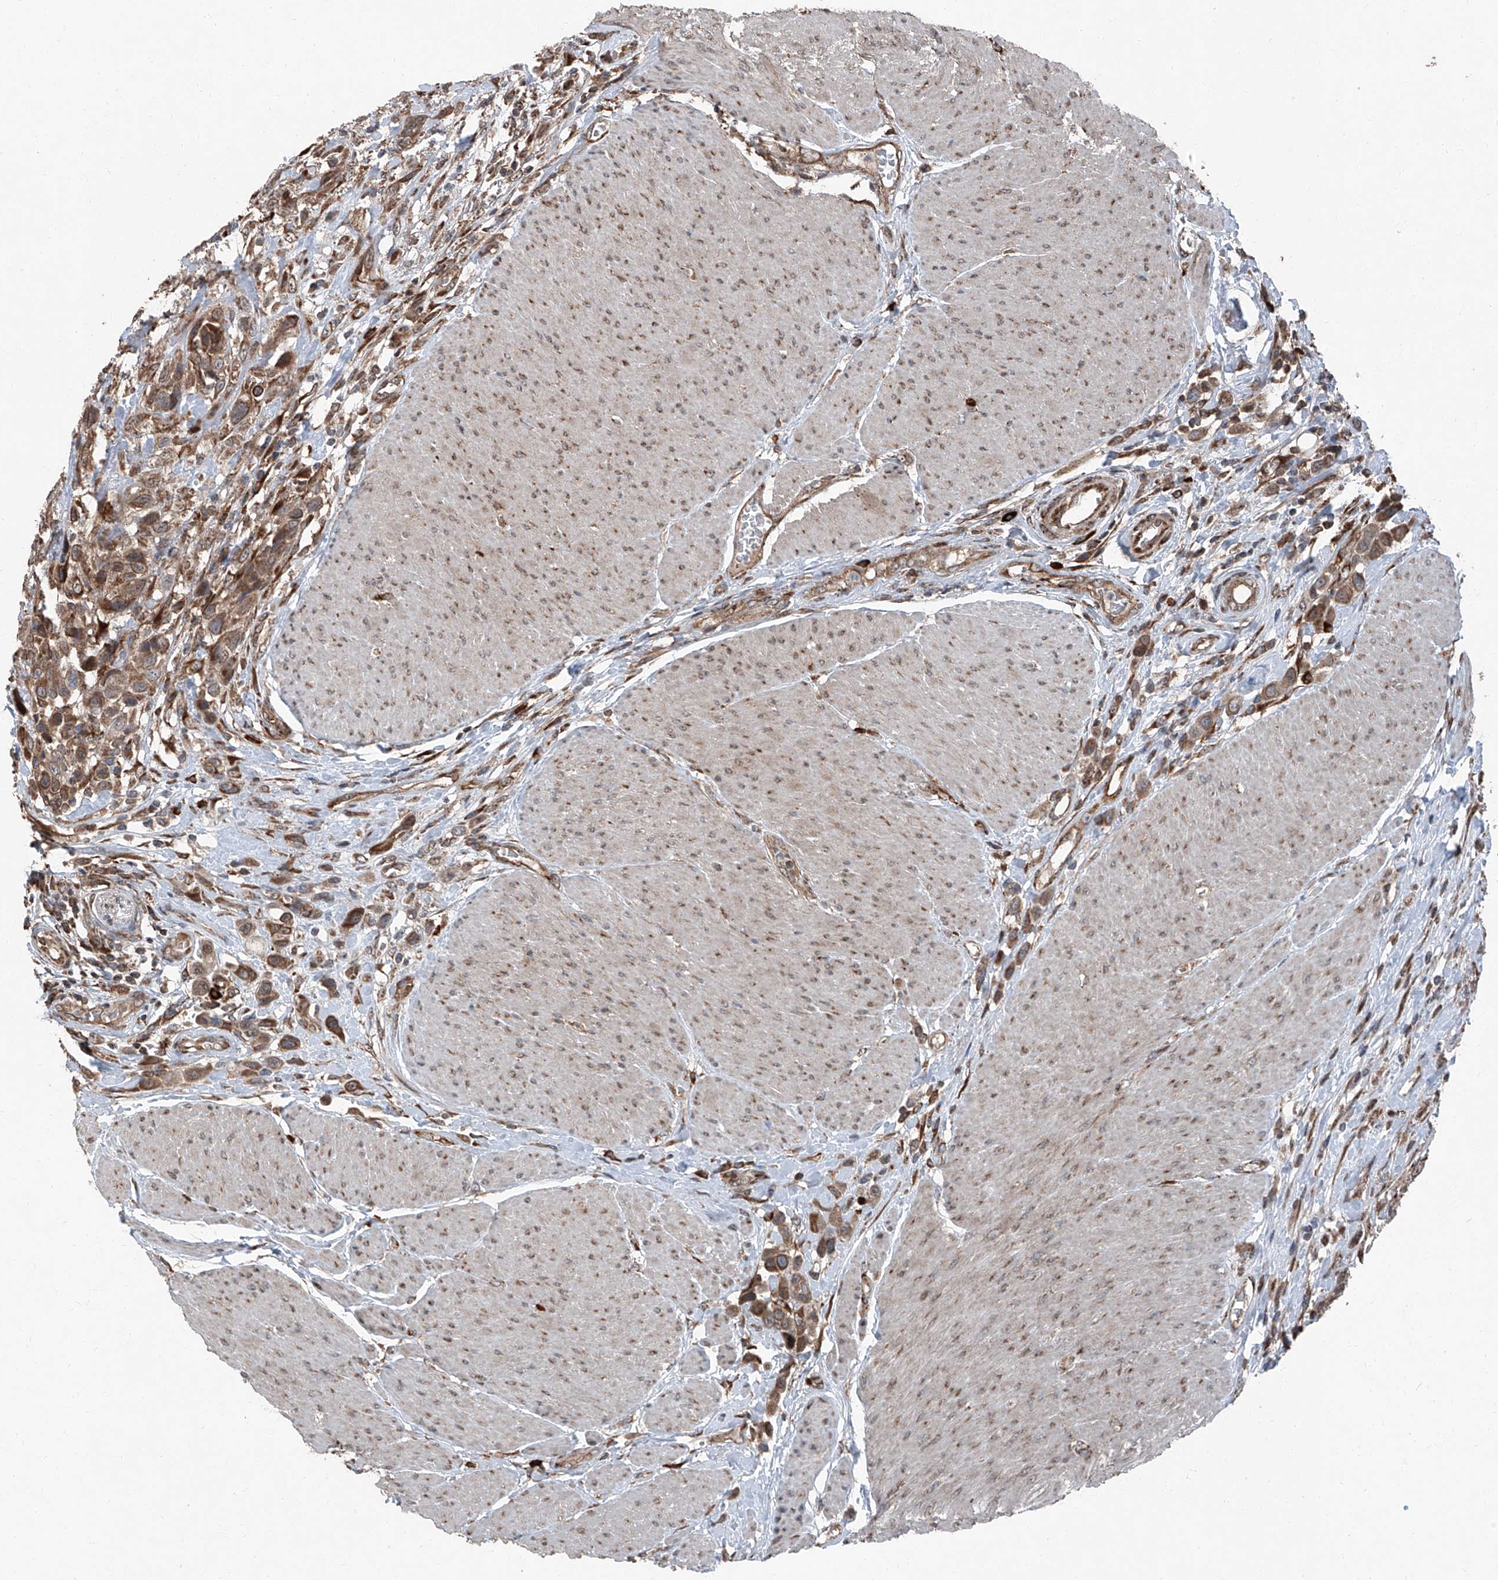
{"staining": {"intensity": "moderate", "quantity": ">75%", "location": "cytoplasmic/membranous"}, "tissue": "urothelial cancer", "cell_type": "Tumor cells", "image_type": "cancer", "snomed": [{"axis": "morphology", "description": "Urothelial carcinoma, High grade"}, {"axis": "topography", "description": "Urinary bladder"}], "caption": "The immunohistochemical stain highlights moderate cytoplasmic/membranous positivity in tumor cells of high-grade urothelial carcinoma tissue.", "gene": "LIMK1", "patient": {"sex": "male", "age": 50}}